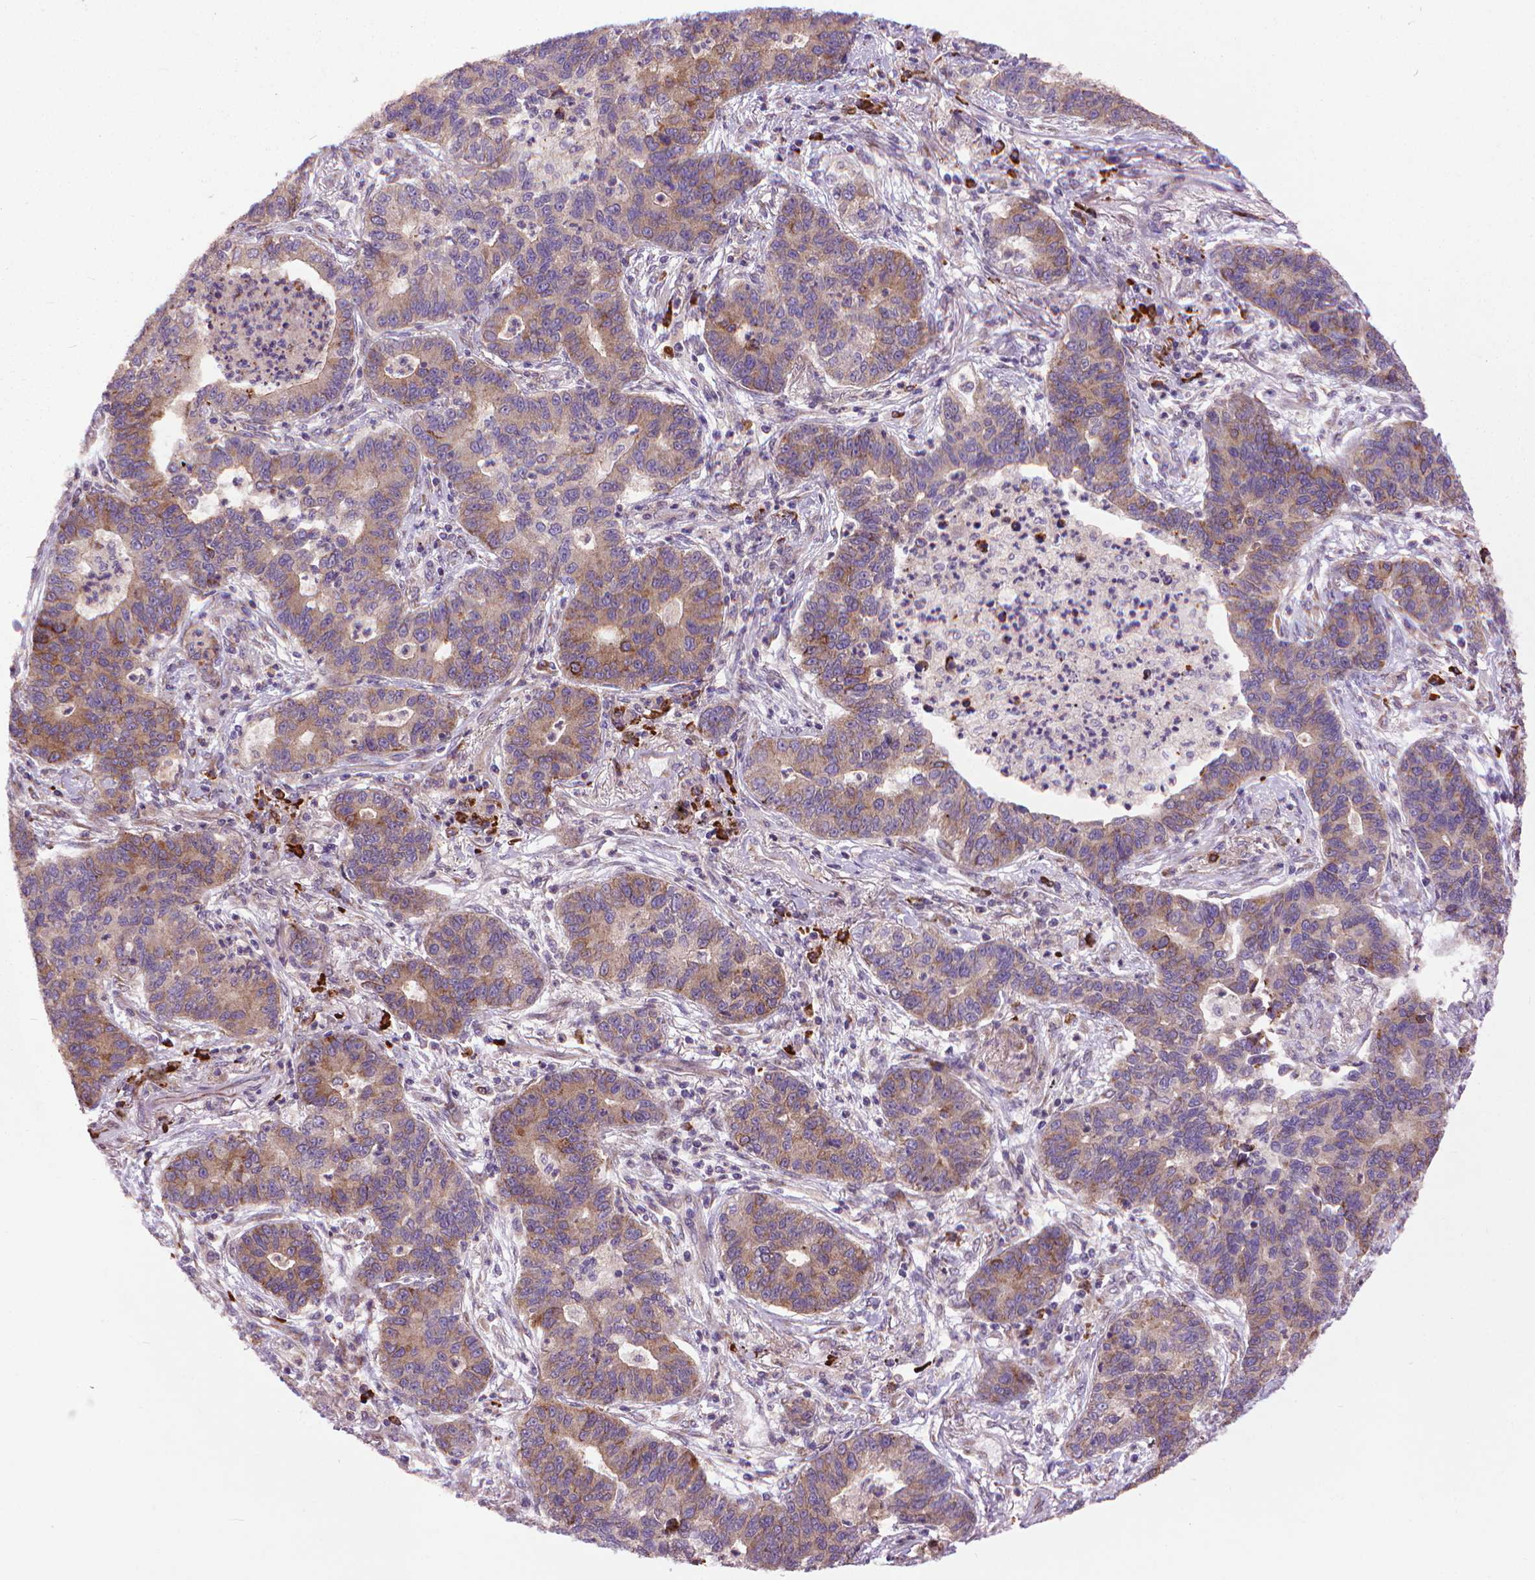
{"staining": {"intensity": "weak", "quantity": "25%-75%", "location": "cytoplasmic/membranous"}, "tissue": "lung cancer", "cell_type": "Tumor cells", "image_type": "cancer", "snomed": [{"axis": "morphology", "description": "Adenocarcinoma, NOS"}, {"axis": "topography", "description": "Lung"}], "caption": "A high-resolution image shows immunohistochemistry (IHC) staining of lung adenocarcinoma, which exhibits weak cytoplasmic/membranous expression in about 25%-75% of tumor cells.", "gene": "MYH14", "patient": {"sex": "female", "age": 57}}